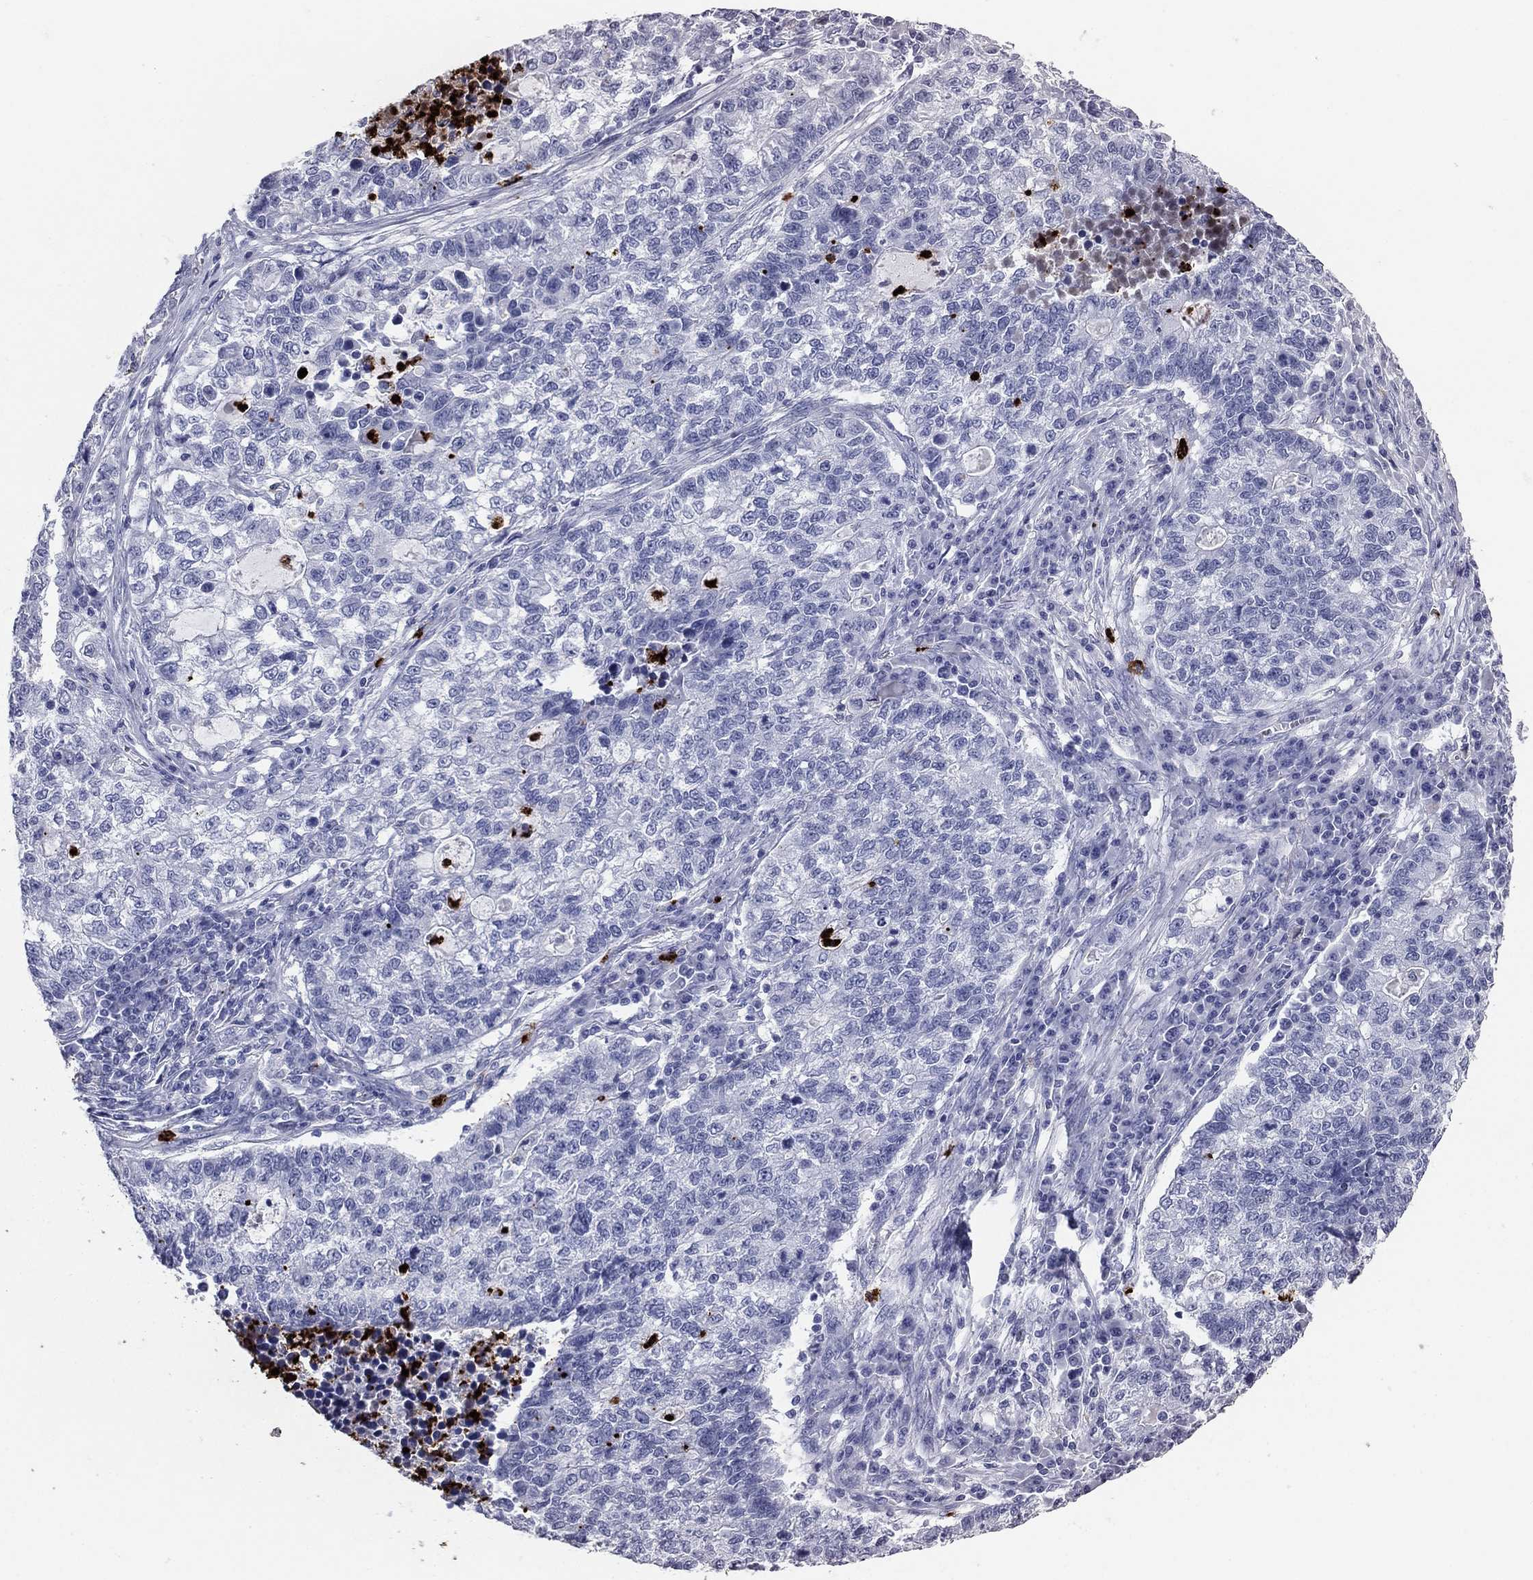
{"staining": {"intensity": "negative", "quantity": "none", "location": "none"}, "tissue": "lung cancer", "cell_type": "Tumor cells", "image_type": "cancer", "snomed": [{"axis": "morphology", "description": "Adenocarcinoma, NOS"}, {"axis": "topography", "description": "Lung"}], "caption": "This is an immunohistochemistry image of human lung adenocarcinoma. There is no staining in tumor cells.", "gene": "AZU1", "patient": {"sex": "male", "age": 57}}